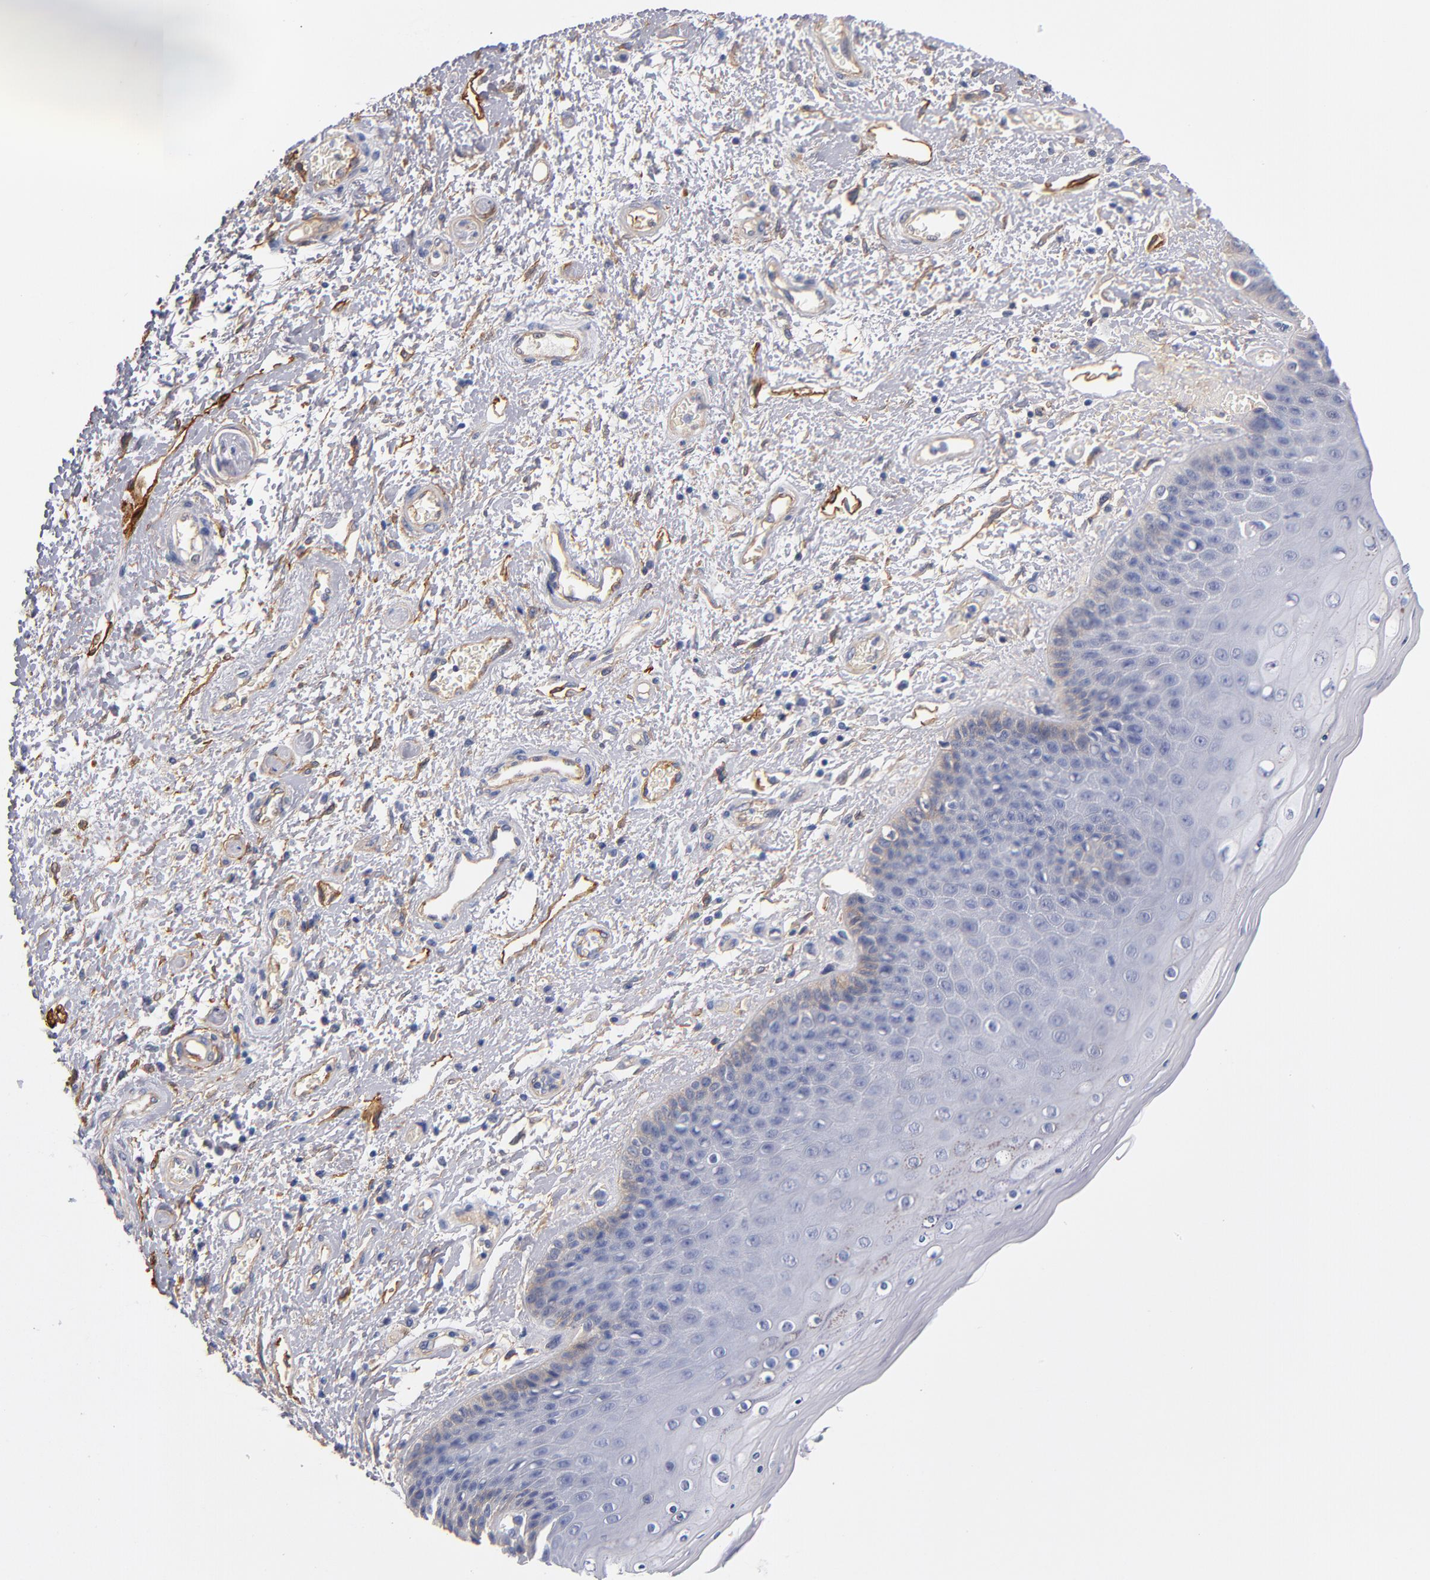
{"staining": {"intensity": "weak", "quantity": "<25%", "location": "cytoplasmic/membranous"}, "tissue": "skin", "cell_type": "Epidermal cells", "image_type": "normal", "snomed": [{"axis": "morphology", "description": "Normal tissue, NOS"}, {"axis": "topography", "description": "Anal"}], "caption": "A high-resolution histopathology image shows immunohistochemistry staining of benign skin, which demonstrates no significant staining in epidermal cells. (DAB immunohistochemistry visualized using brightfield microscopy, high magnification).", "gene": "PLSCR4", "patient": {"sex": "female", "age": 46}}